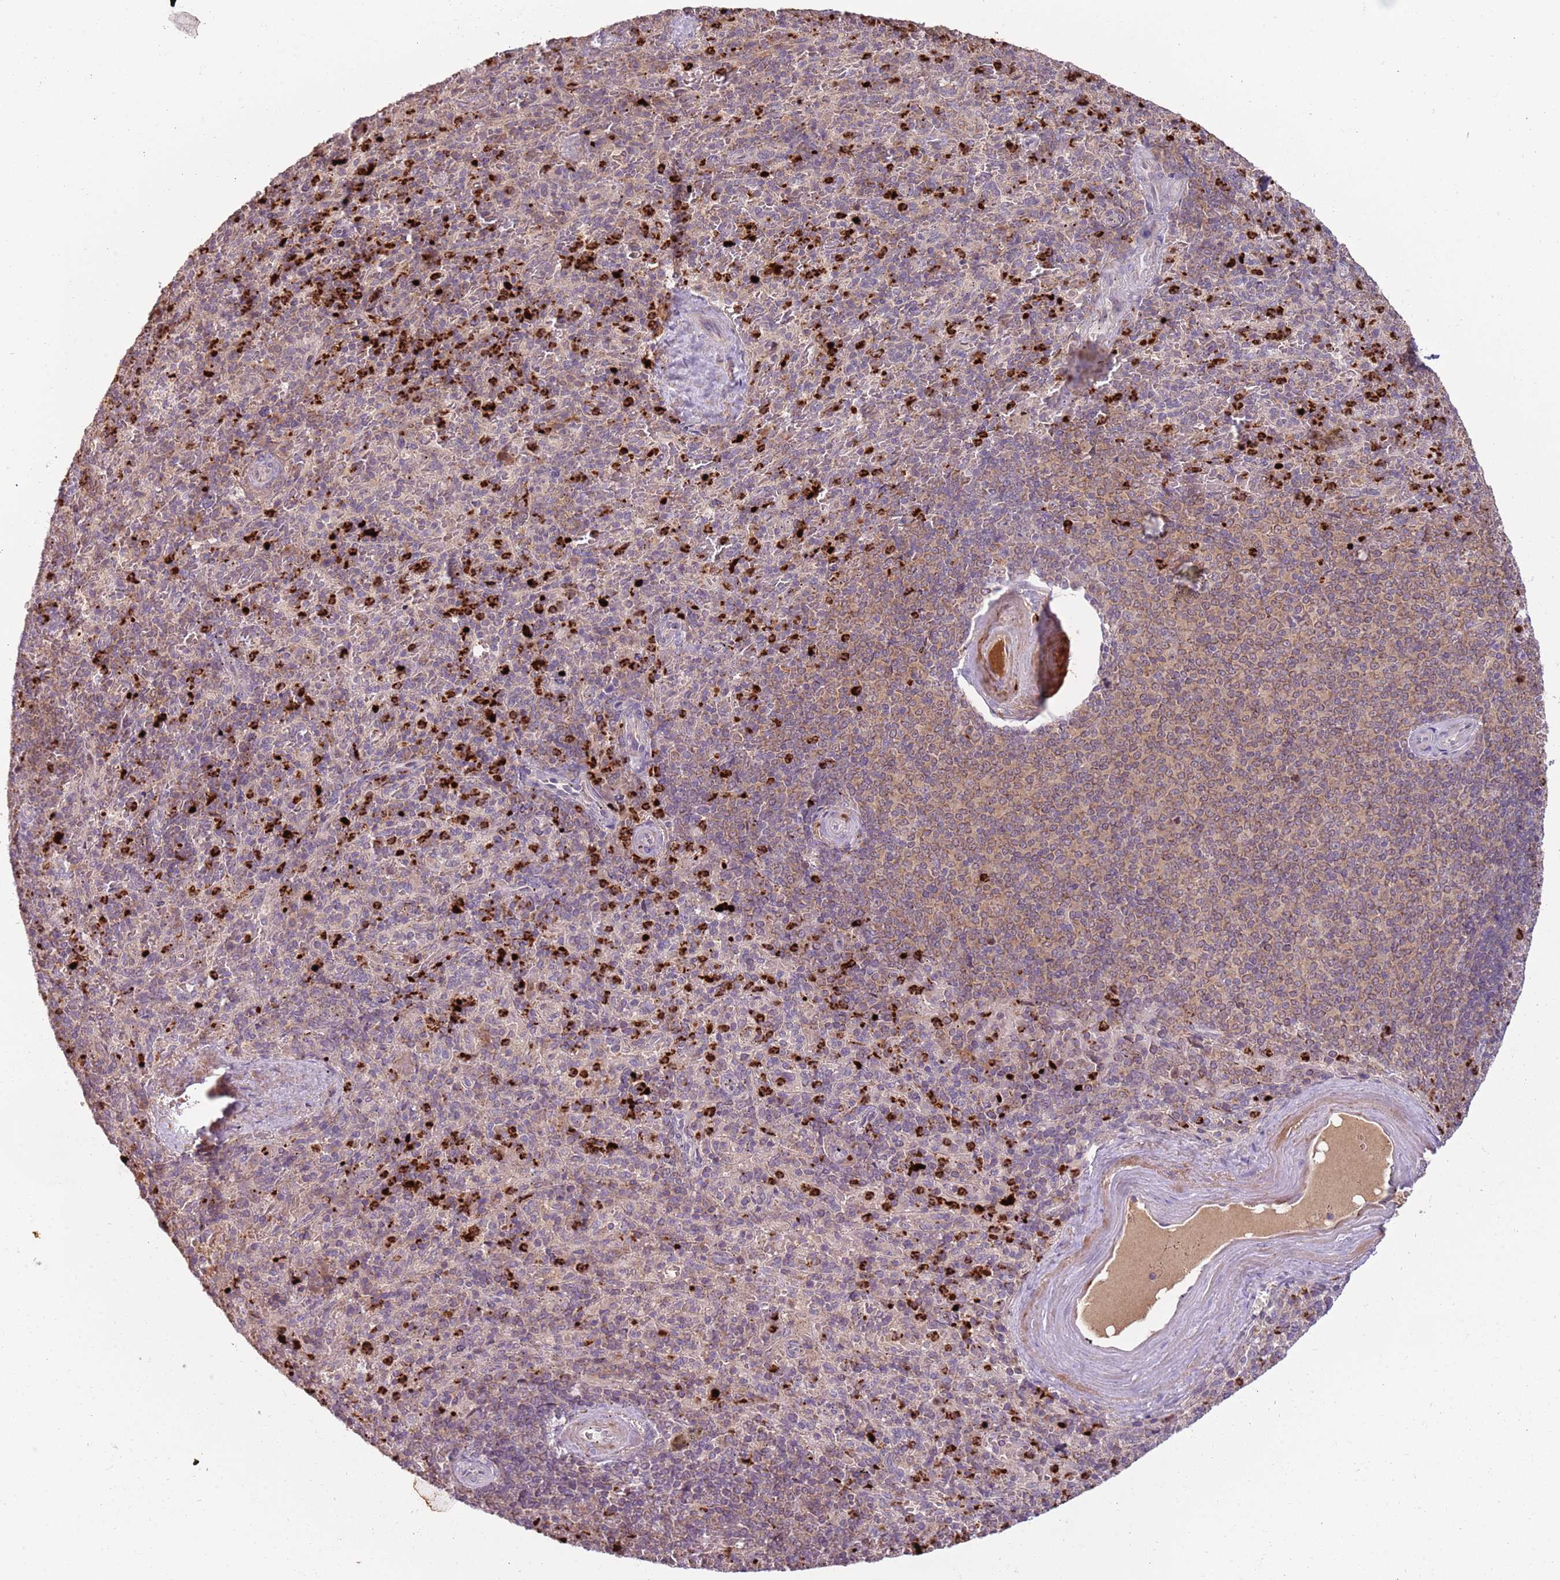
{"staining": {"intensity": "strong", "quantity": "<25%", "location": "cytoplasmic/membranous"}, "tissue": "spleen", "cell_type": "Cells in red pulp", "image_type": "normal", "snomed": [{"axis": "morphology", "description": "Normal tissue, NOS"}, {"axis": "topography", "description": "Spleen"}], "caption": "Immunohistochemical staining of unremarkable spleen shows strong cytoplasmic/membranous protein positivity in approximately <25% of cells in red pulp. (DAB = brown stain, brightfield microscopy at high magnification).", "gene": "NBPF4", "patient": {"sex": "male", "age": 82}}